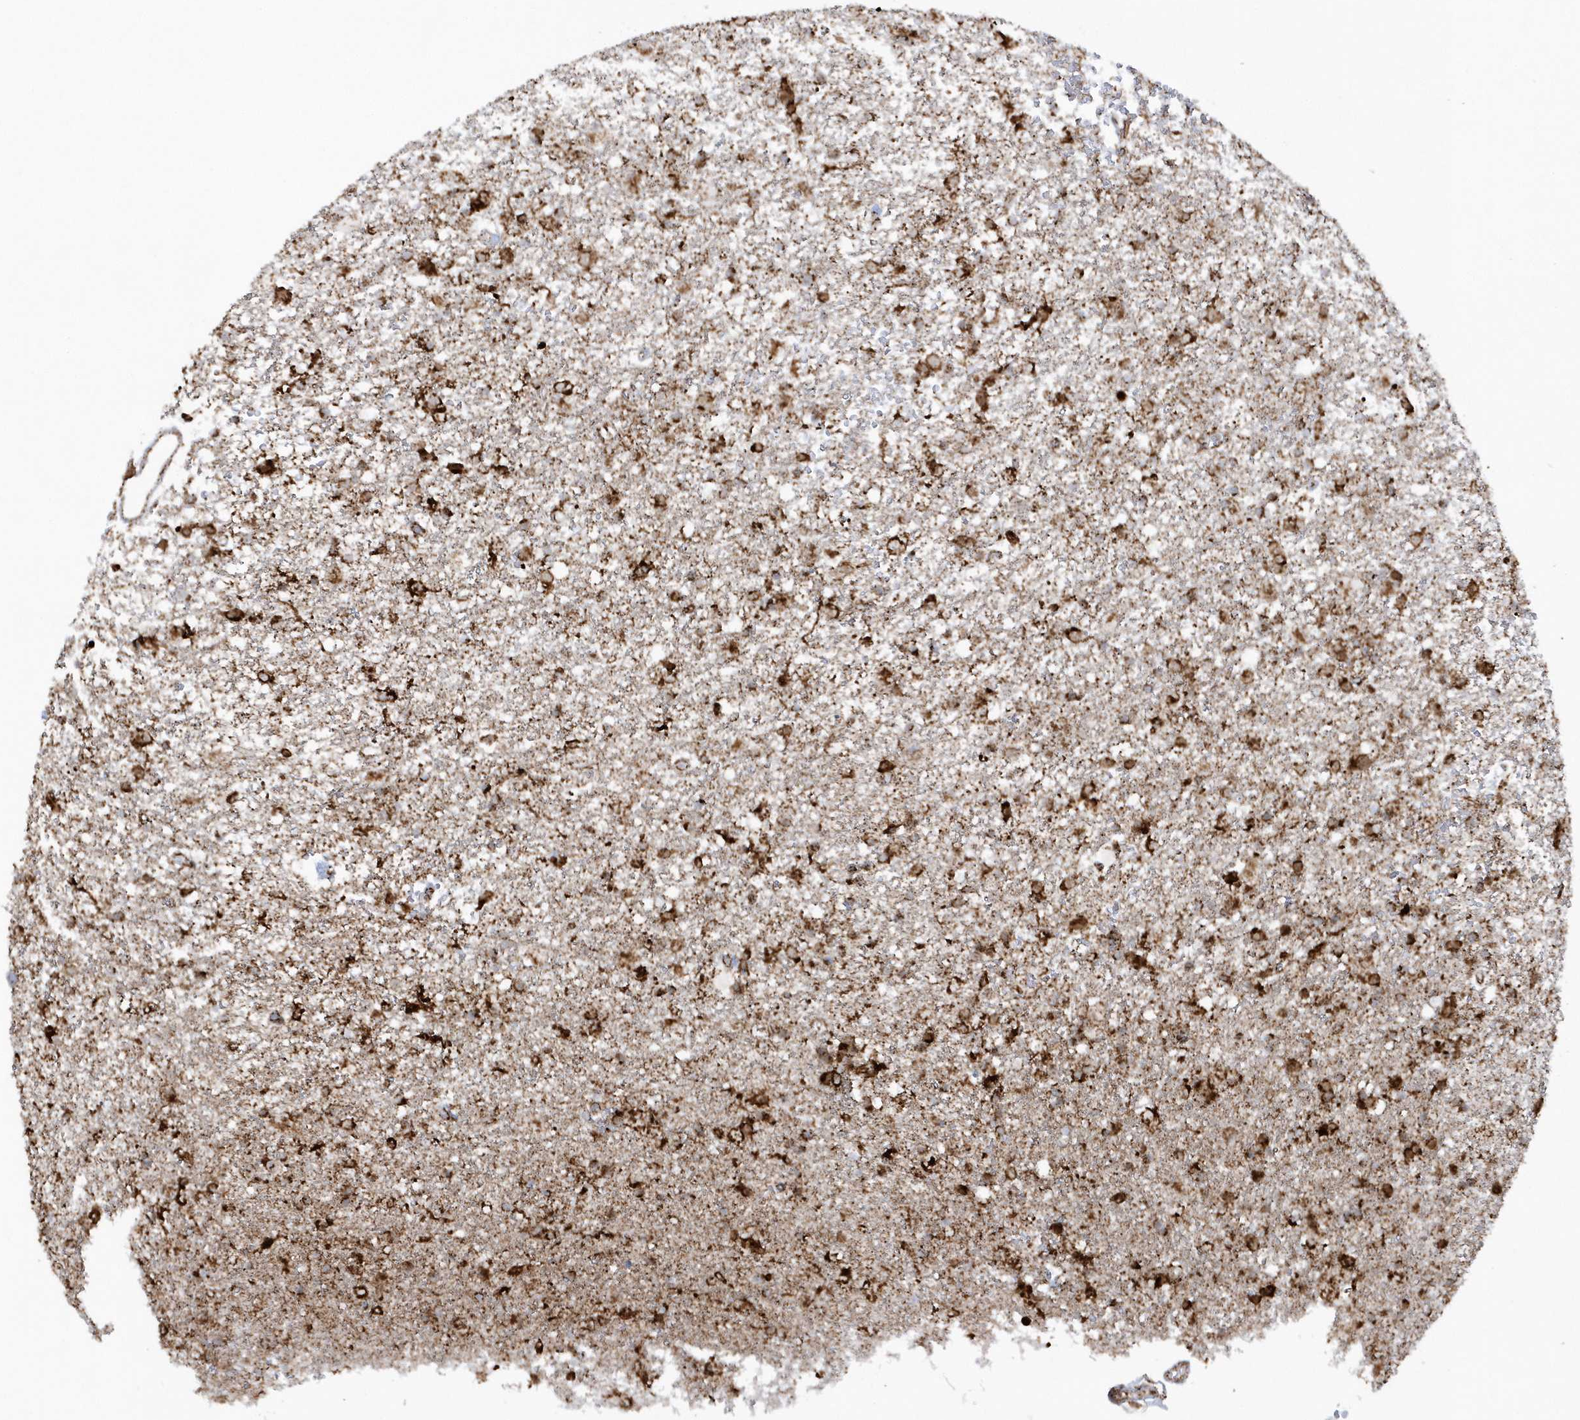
{"staining": {"intensity": "strong", "quantity": ">75%", "location": "cytoplasmic/membranous"}, "tissue": "glioma", "cell_type": "Tumor cells", "image_type": "cancer", "snomed": [{"axis": "morphology", "description": "Glioma, malignant, Low grade"}, {"axis": "topography", "description": "Brain"}], "caption": "IHC staining of malignant low-grade glioma, which exhibits high levels of strong cytoplasmic/membranous expression in about >75% of tumor cells indicating strong cytoplasmic/membranous protein staining. The staining was performed using DAB (3,3'-diaminobenzidine) (brown) for protein detection and nuclei were counterstained in hematoxylin (blue).", "gene": "CRY2", "patient": {"sex": "male", "age": 65}}